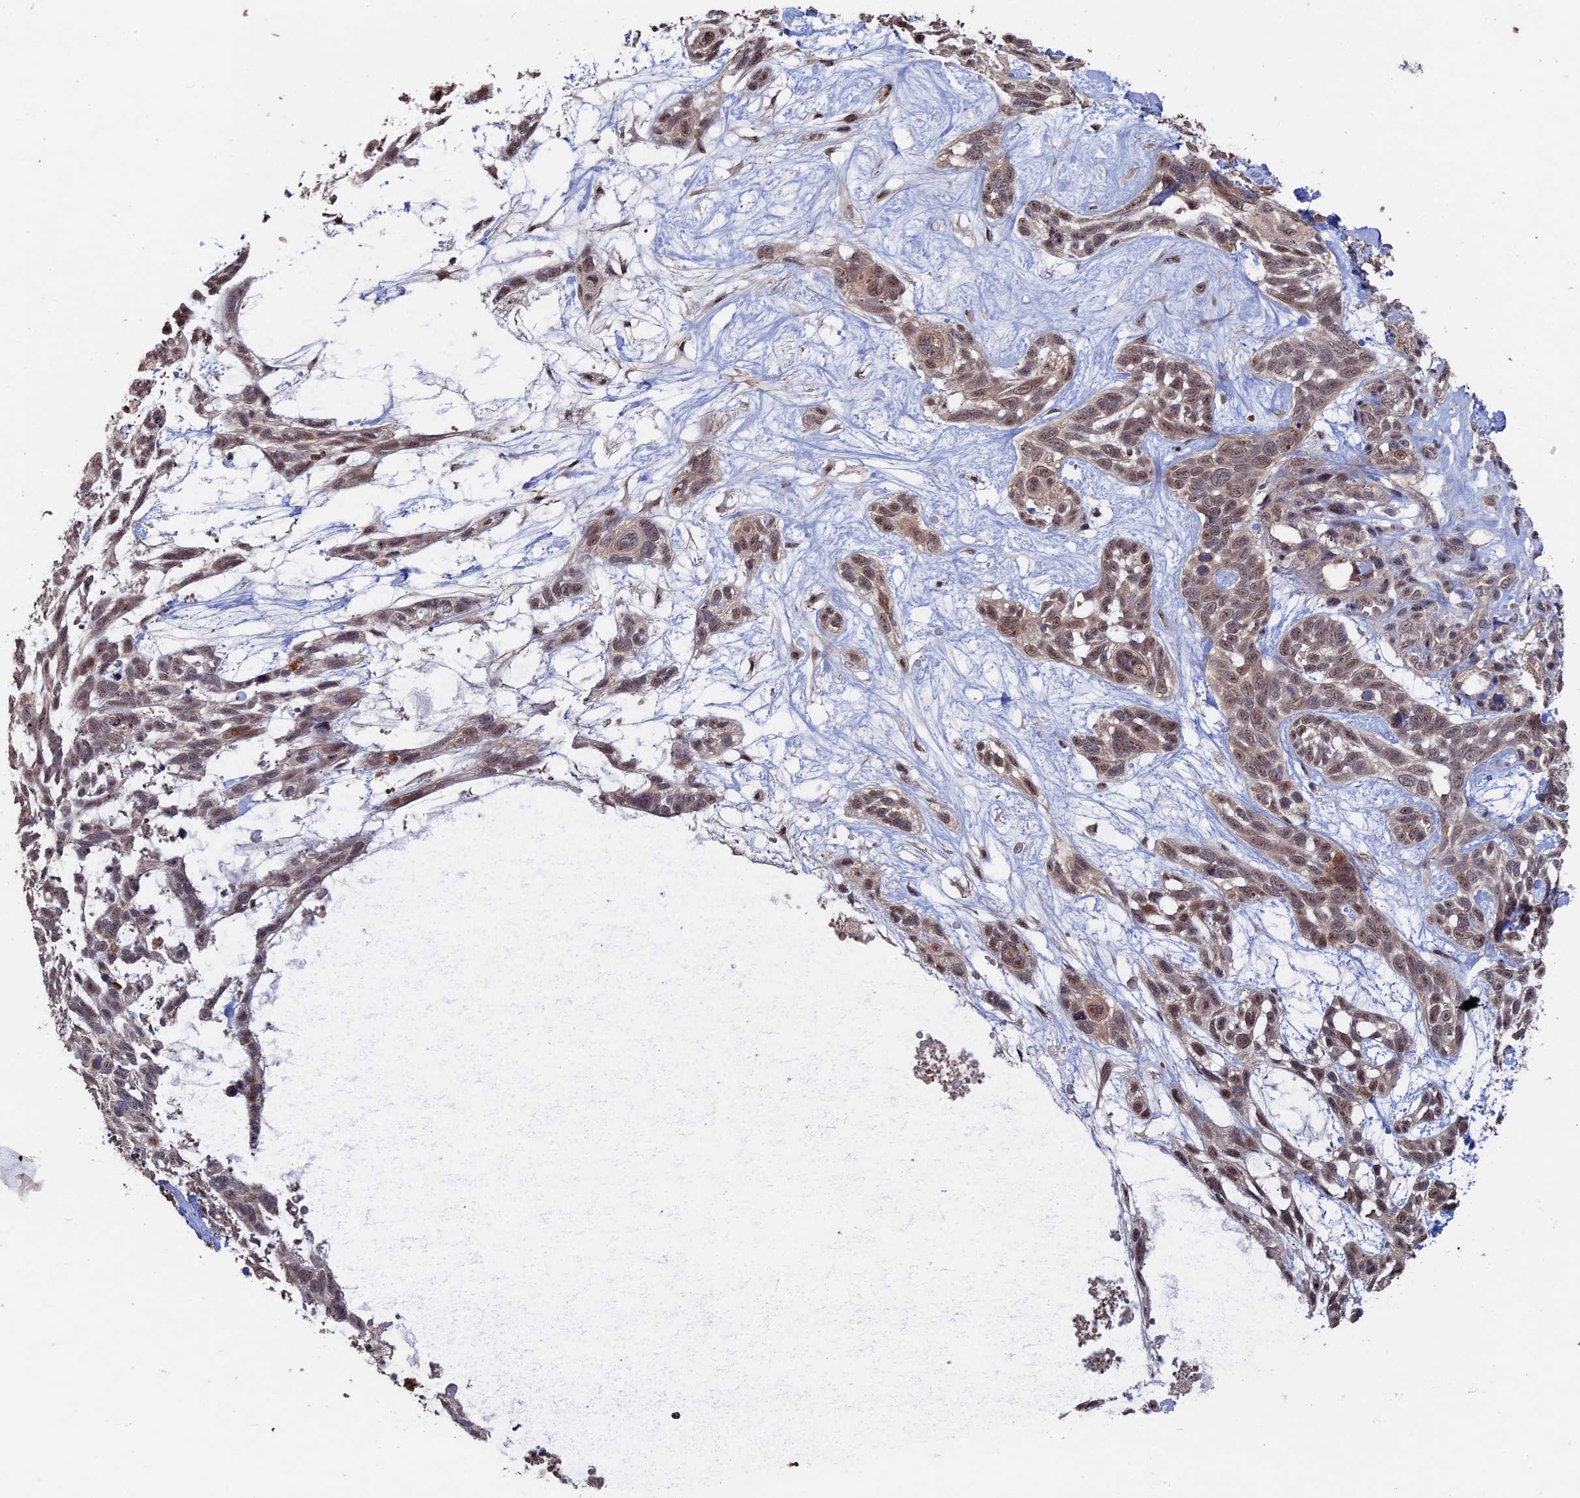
{"staining": {"intensity": "moderate", "quantity": "25%-75%", "location": "cytoplasmic/membranous,nuclear"}, "tissue": "skin cancer", "cell_type": "Tumor cells", "image_type": "cancer", "snomed": [{"axis": "morphology", "description": "Basal cell carcinoma"}, {"axis": "topography", "description": "Skin"}], "caption": "Moderate cytoplasmic/membranous and nuclear protein staining is appreciated in approximately 25%-75% of tumor cells in basal cell carcinoma (skin).", "gene": "KIAA1328", "patient": {"sex": "male", "age": 88}}